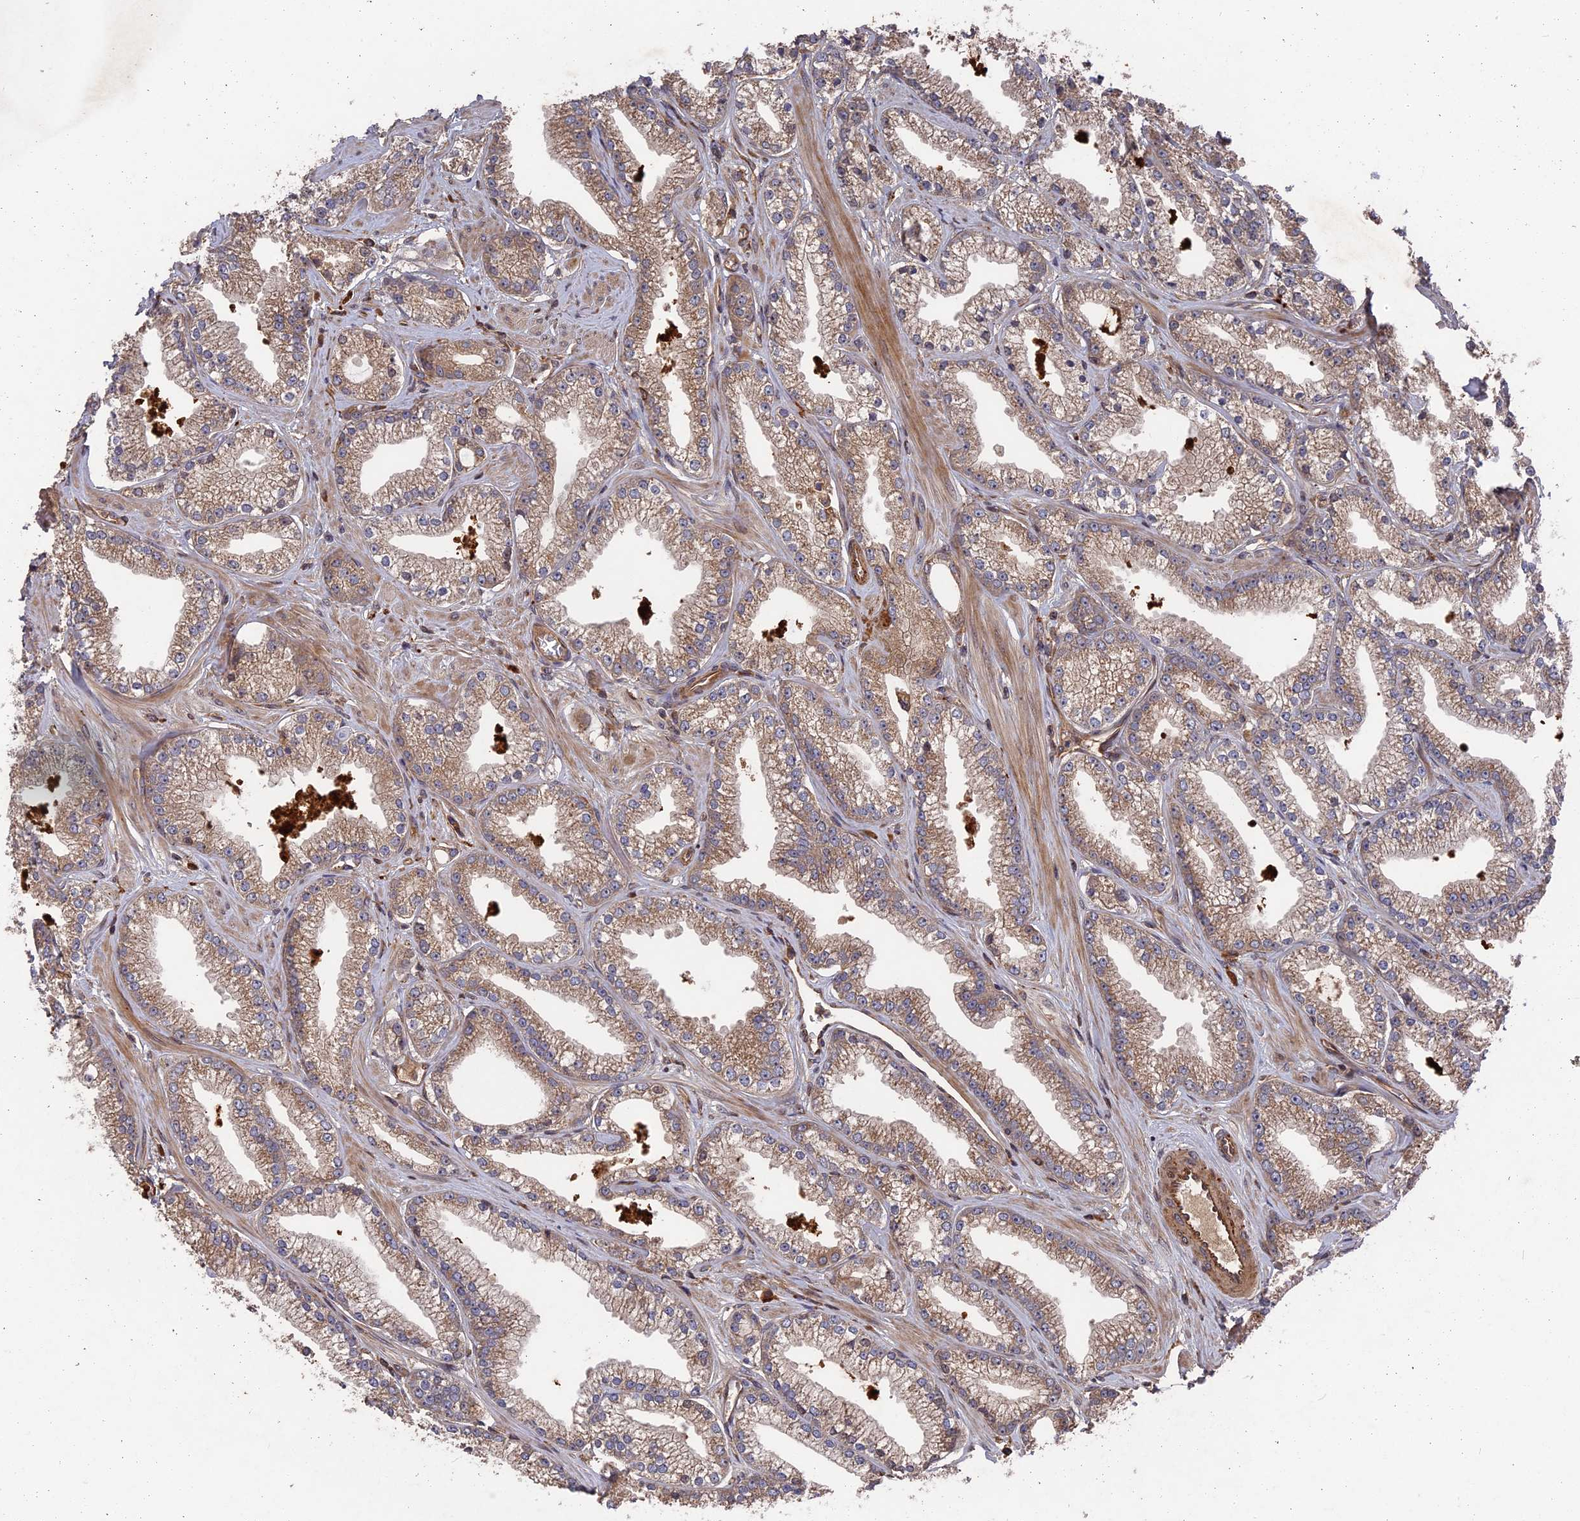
{"staining": {"intensity": "moderate", "quantity": ">75%", "location": "cytoplasmic/membranous"}, "tissue": "prostate cancer", "cell_type": "Tumor cells", "image_type": "cancer", "snomed": [{"axis": "morphology", "description": "Adenocarcinoma, High grade"}, {"axis": "topography", "description": "Prostate"}], "caption": "Protein staining by immunohistochemistry demonstrates moderate cytoplasmic/membranous positivity in about >75% of tumor cells in prostate adenocarcinoma (high-grade).", "gene": "DEF8", "patient": {"sex": "male", "age": 67}}